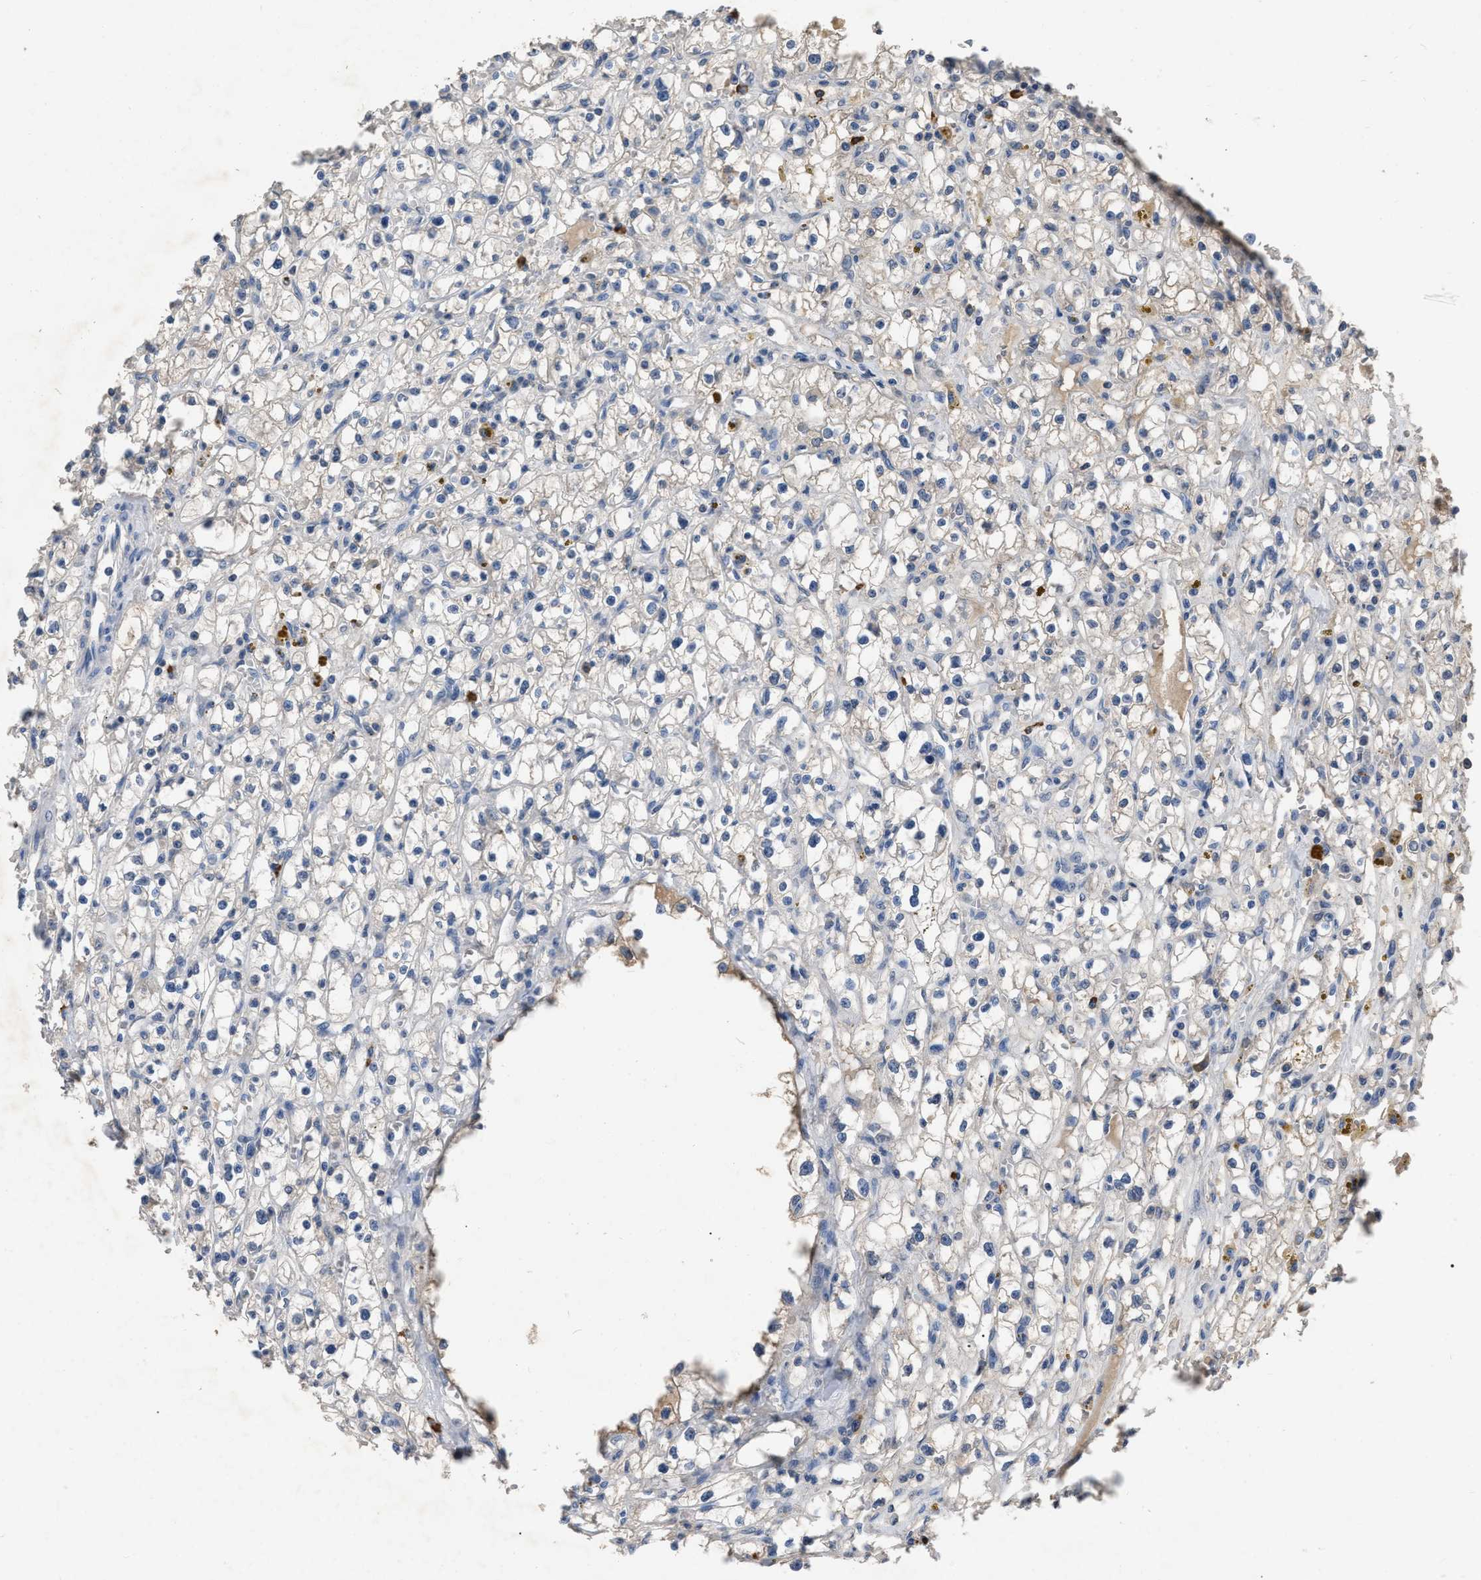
{"staining": {"intensity": "weak", "quantity": "<25%", "location": "cytoplasmic/membranous"}, "tissue": "renal cancer", "cell_type": "Tumor cells", "image_type": "cancer", "snomed": [{"axis": "morphology", "description": "Adenocarcinoma, NOS"}, {"axis": "topography", "description": "Kidney"}], "caption": "This is a photomicrograph of immunohistochemistry staining of renal cancer (adenocarcinoma), which shows no expression in tumor cells. Brightfield microscopy of immunohistochemistry (IHC) stained with DAB (3,3'-diaminobenzidine) (brown) and hematoxylin (blue), captured at high magnification.", "gene": "HABP2", "patient": {"sex": "male", "age": 56}}